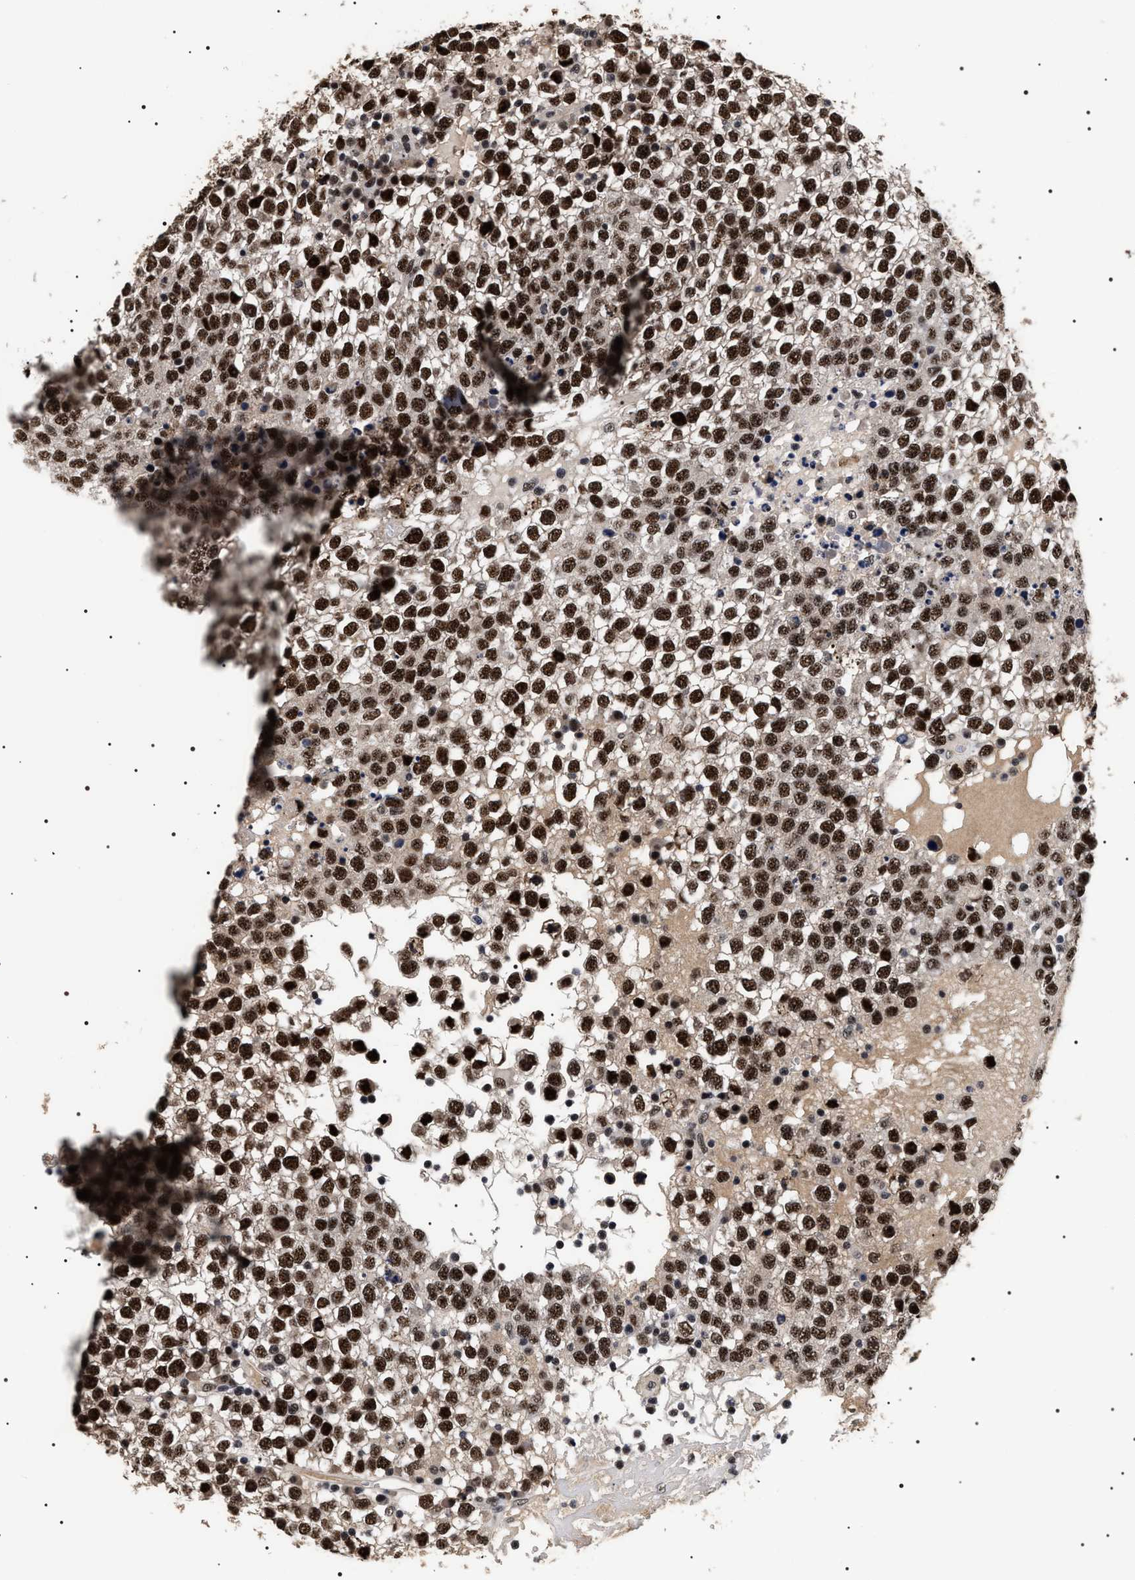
{"staining": {"intensity": "strong", "quantity": "25%-75%", "location": "nuclear"}, "tissue": "testis cancer", "cell_type": "Tumor cells", "image_type": "cancer", "snomed": [{"axis": "morphology", "description": "Seminoma, NOS"}, {"axis": "topography", "description": "Testis"}], "caption": "Seminoma (testis) stained with DAB immunohistochemistry (IHC) displays high levels of strong nuclear expression in approximately 25%-75% of tumor cells.", "gene": "CAAP1", "patient": {"sex": "male", "age": 65}}